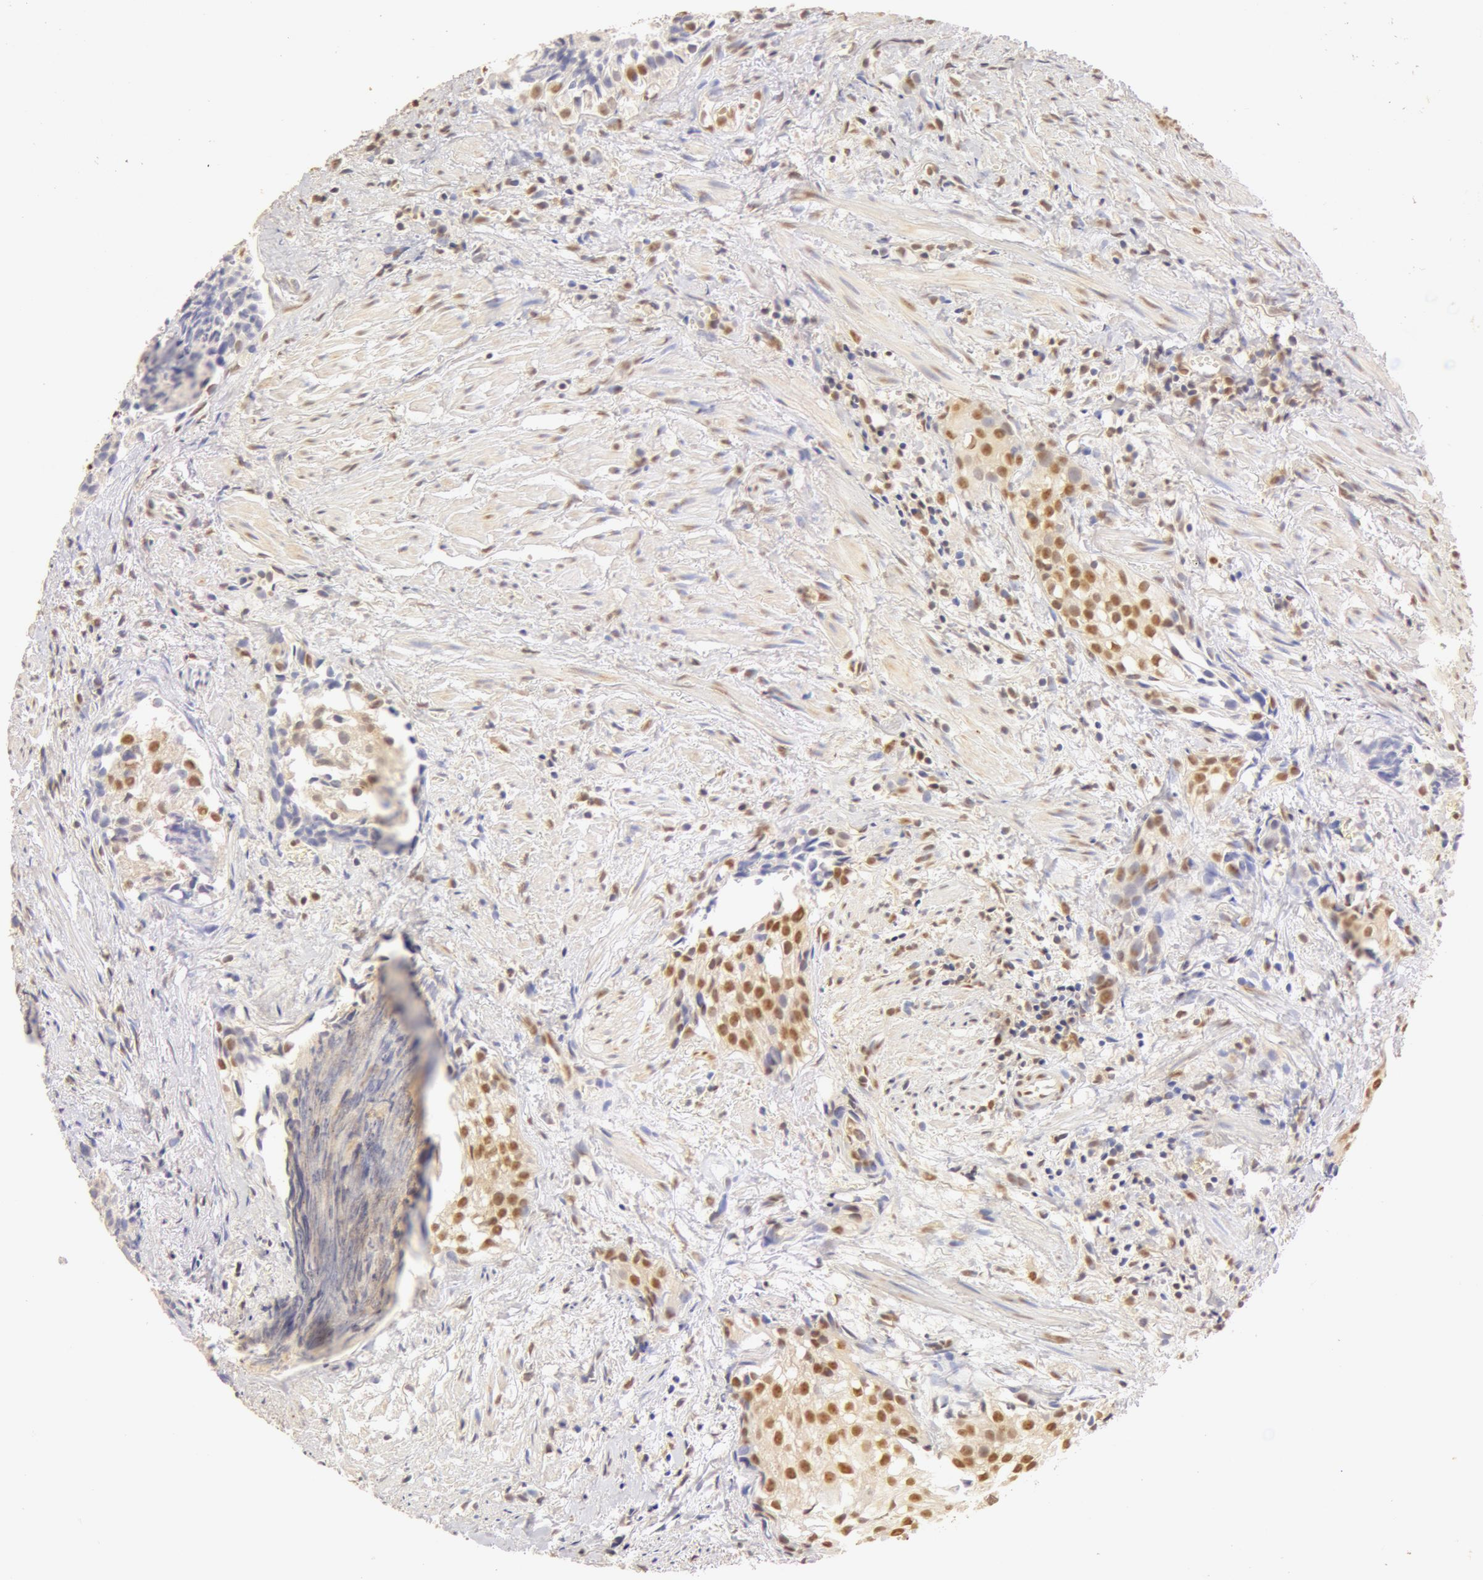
{"staining": {"intensity": "moderate", "quantity": "25%-75%", "location": "cytoplasmic/membranous,nuclear"}, "tissue": "urothelial cancer", "cell_type": "Tumor cells", "image_type": "cancer", "snomed": [{"axis": "morphology", "description": "Urothelial carcinoma, High grade"}, {"axis": "topography", "description": "Urinary bladder"}], "caption": "Urothelial cancer tissue reveals moderate cytoplasmic/membranous and nuclear expression in approximately 25%-75% of tumor cells", "gene": "SNRNP70", "patient": {"sex": "female", "age": 78}}